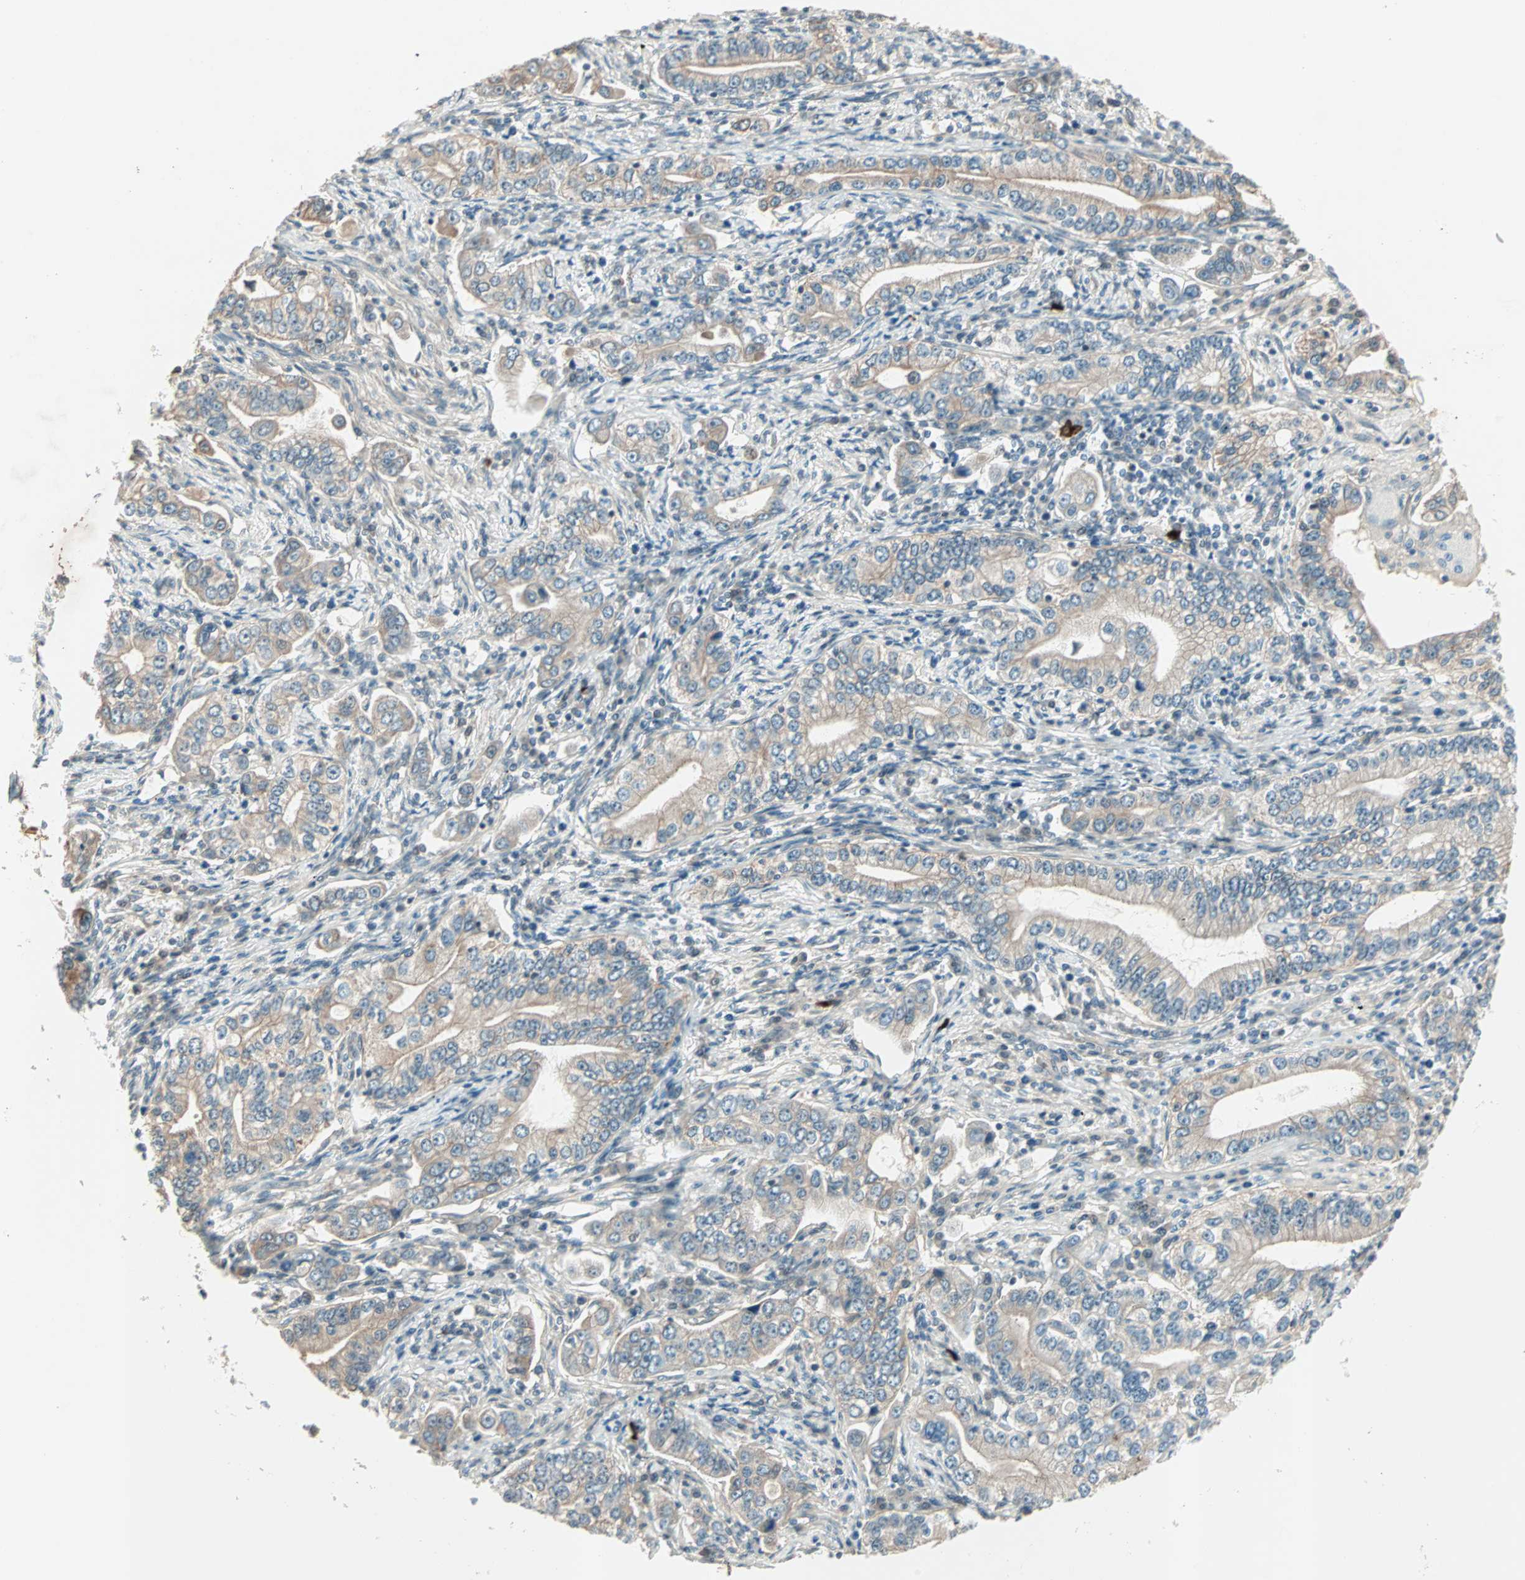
{"staining": {"intensity": "weak", "quantity": ">75%", "location": "cytoplasmic/membranous"}, "tissue": "stomach cancer", "cell_type": "Tumor cells", "image_type": "cancer", "snomed": [{"axis": "morphology", "description": "Adenocarcinoma, NOS"}, {"axis": "topography", "description": "Stomach, lower"}], "caption": "Immunohistochemical staining of human adenocarcinoma (stomach) demonstrates low levels of weak cytoplasmic/membranous protein positivity in approximately >75% of tumor cells. (DAB (3,3'-diaminobenzidine) IHC with brightfield microscopy, high magnification).", "gene": "PGBD1", "patient": {"sex": "female", "age": 72}}